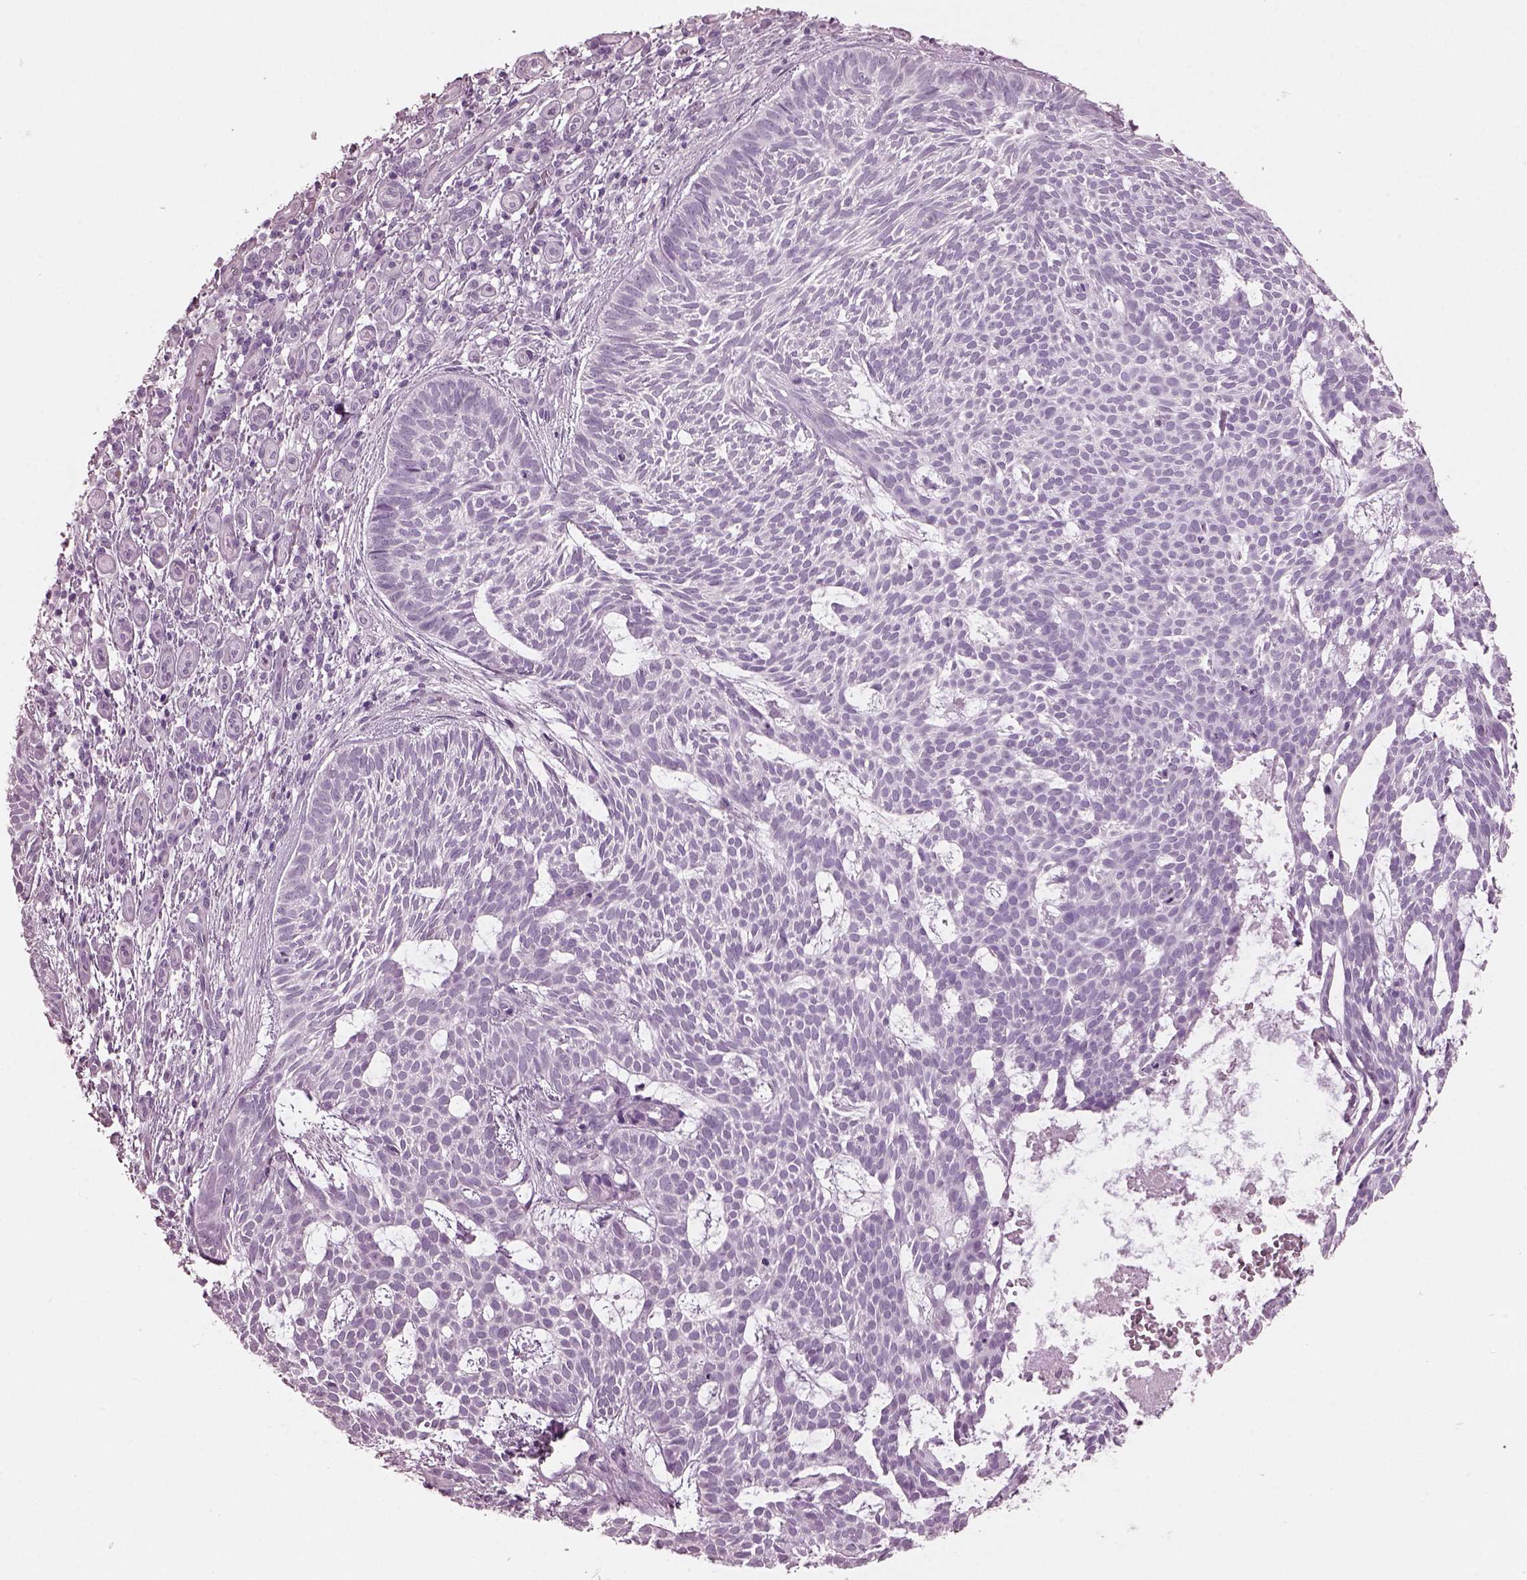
{"staining": {"intensity": "negative", "quantity": "none", "location": "none"}, "tissue": "skin cancer", "cell_type": "Tumor cells", "image_type": "cancer", "snomed": [{"axis": "morphology", "description": "Basal cell carcinoma"}, {"axis": "topography", "description": "Skin"}], "caption": "An immunohistochemistry photomicrograph of basal cell carcinoma (skin) is shown. There is no staining in tumor cells of basal cell carcinoma (skin). (Stains: DAB (3,3'-diaminobenzidine) IHC with hematoxylin counter stain, Microscopy: brightfield microscopy at high magnification).", "gene": "HYDIN", "patient": {"sex": "male", "age": 59}}